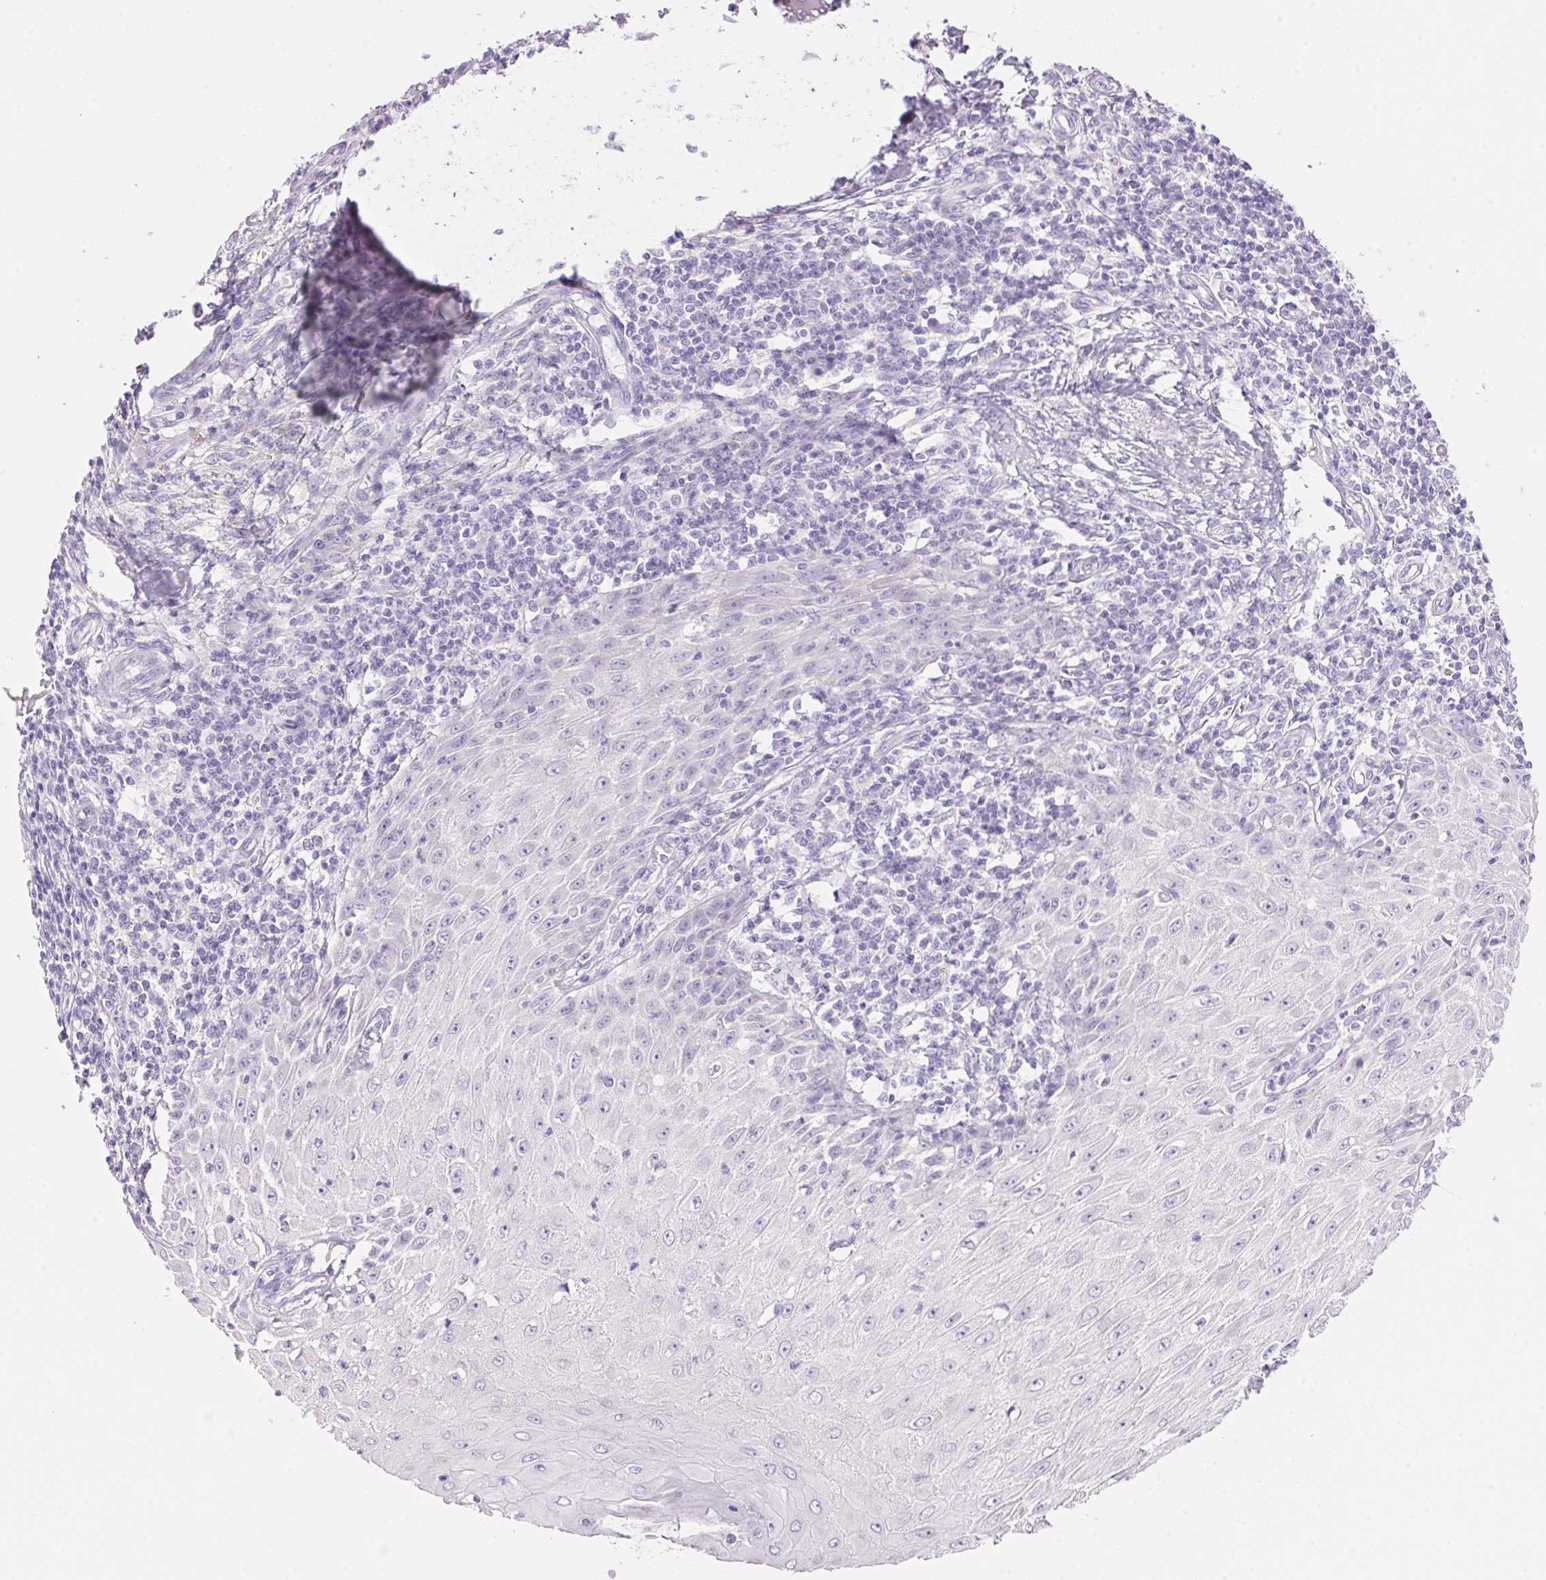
{"staining": {"intensity": "negative", "quantity": "none", "location": "none"}, "tissue": "skin cancer", "cell_type": "Tumor cells", "image_type": "cancer", "snomed": [{"axis": "morphology", "description": "Squamous cell carcinoma, NOS"}, {"axis": "topography", "description": "Skin"}], "caption": "An IHC photomicrograph of skin cancer is shown. There is no staining in tumor cells of skin cancer.", "gene": "DHCR24", "patient": {"sex": "female", "age": 73}}